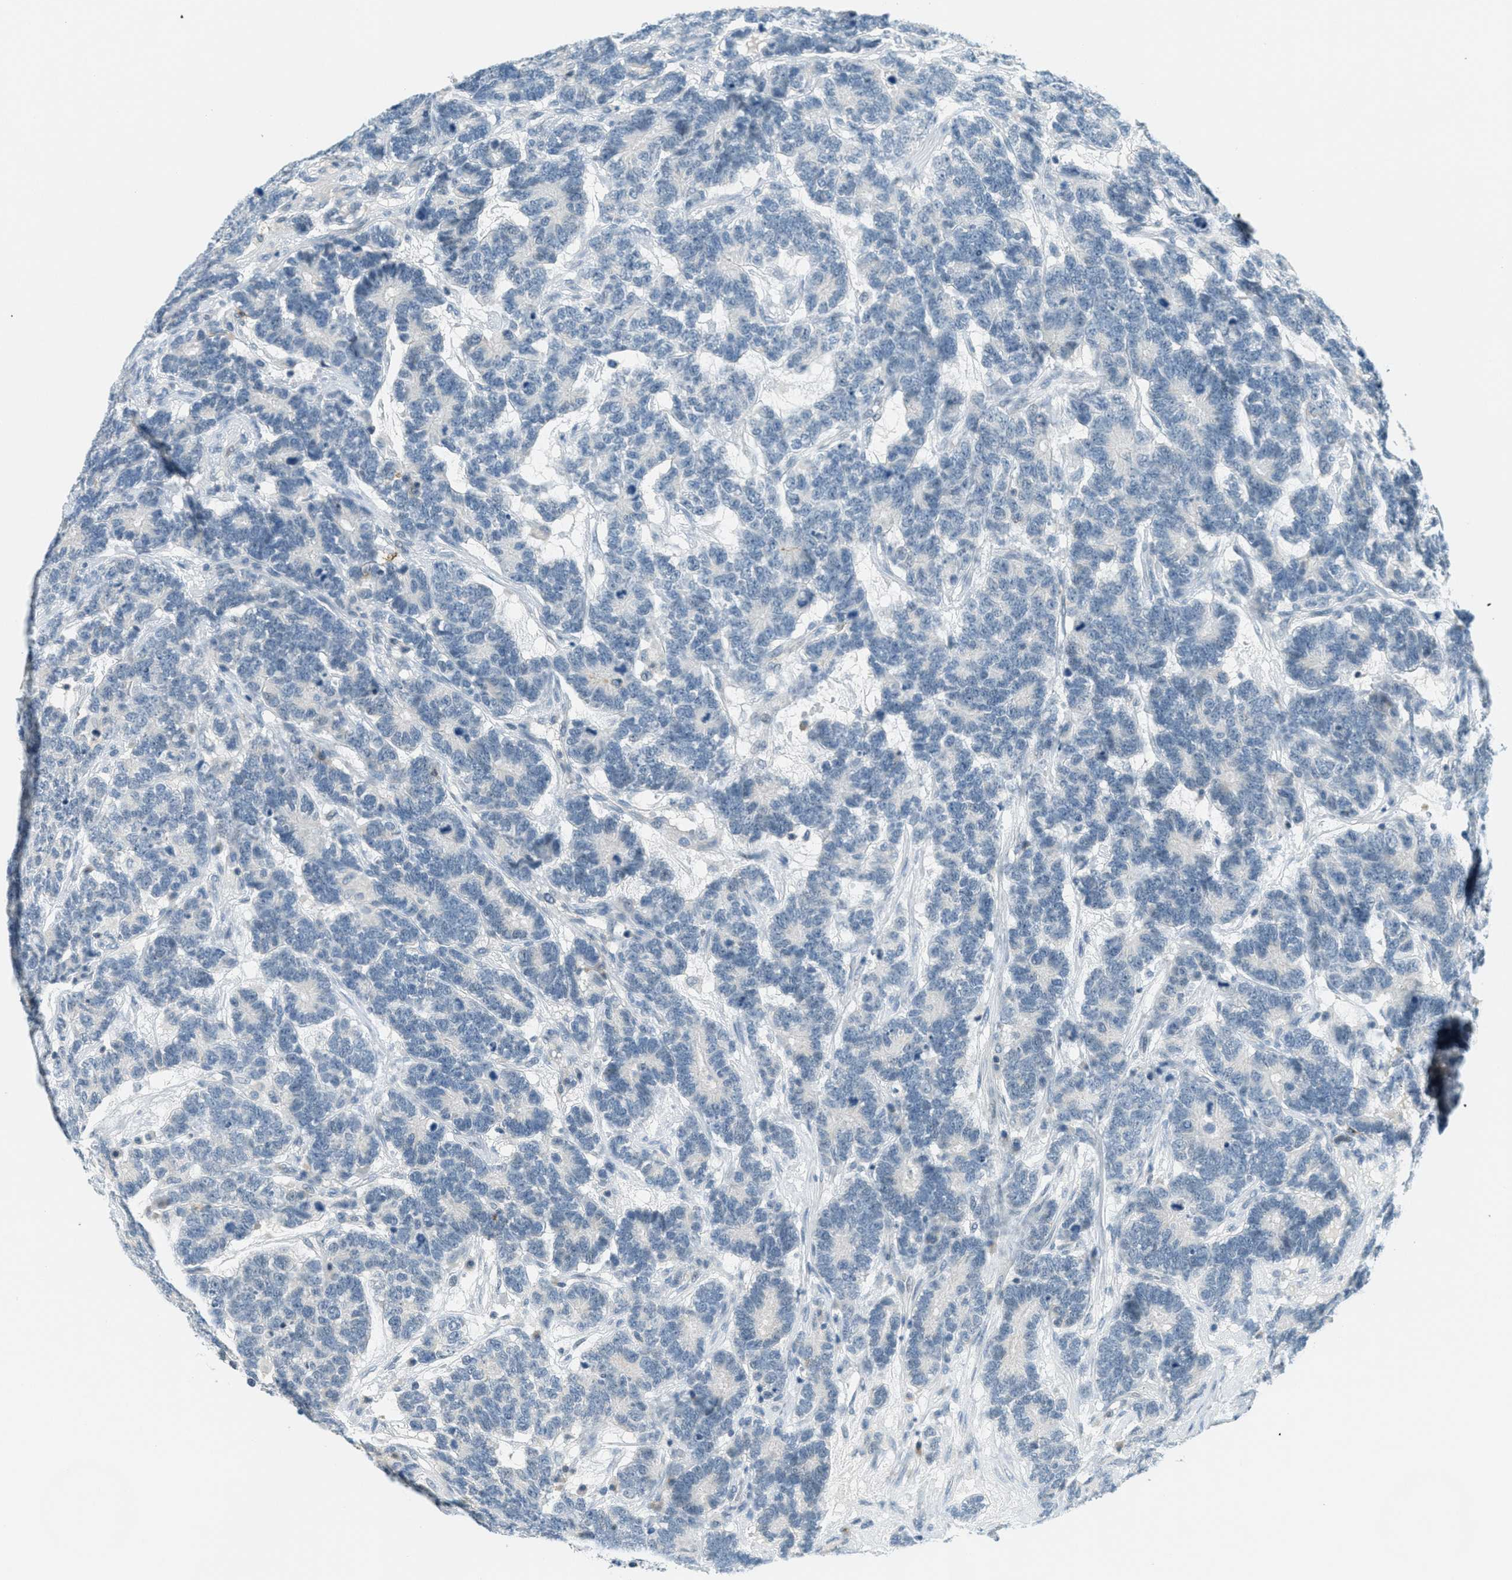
{"staining": {"intensity": "negative", "quantity": "none", "location": "none"}, "tissue": "testis cancer", "cell_type": "Tumor cells", "image_type": "cancer", "snomed": [{"axis": "morphology", "description": "Carcinoma, Embryonal, NOS"}, {"axis": "topography", "description": "Testis"}], "caption": "Tumor cells show no significant protein staining in embryonal carcinoma (testis).", "gene": "FYN", "patient": {"sex": "male", "age": 26}}